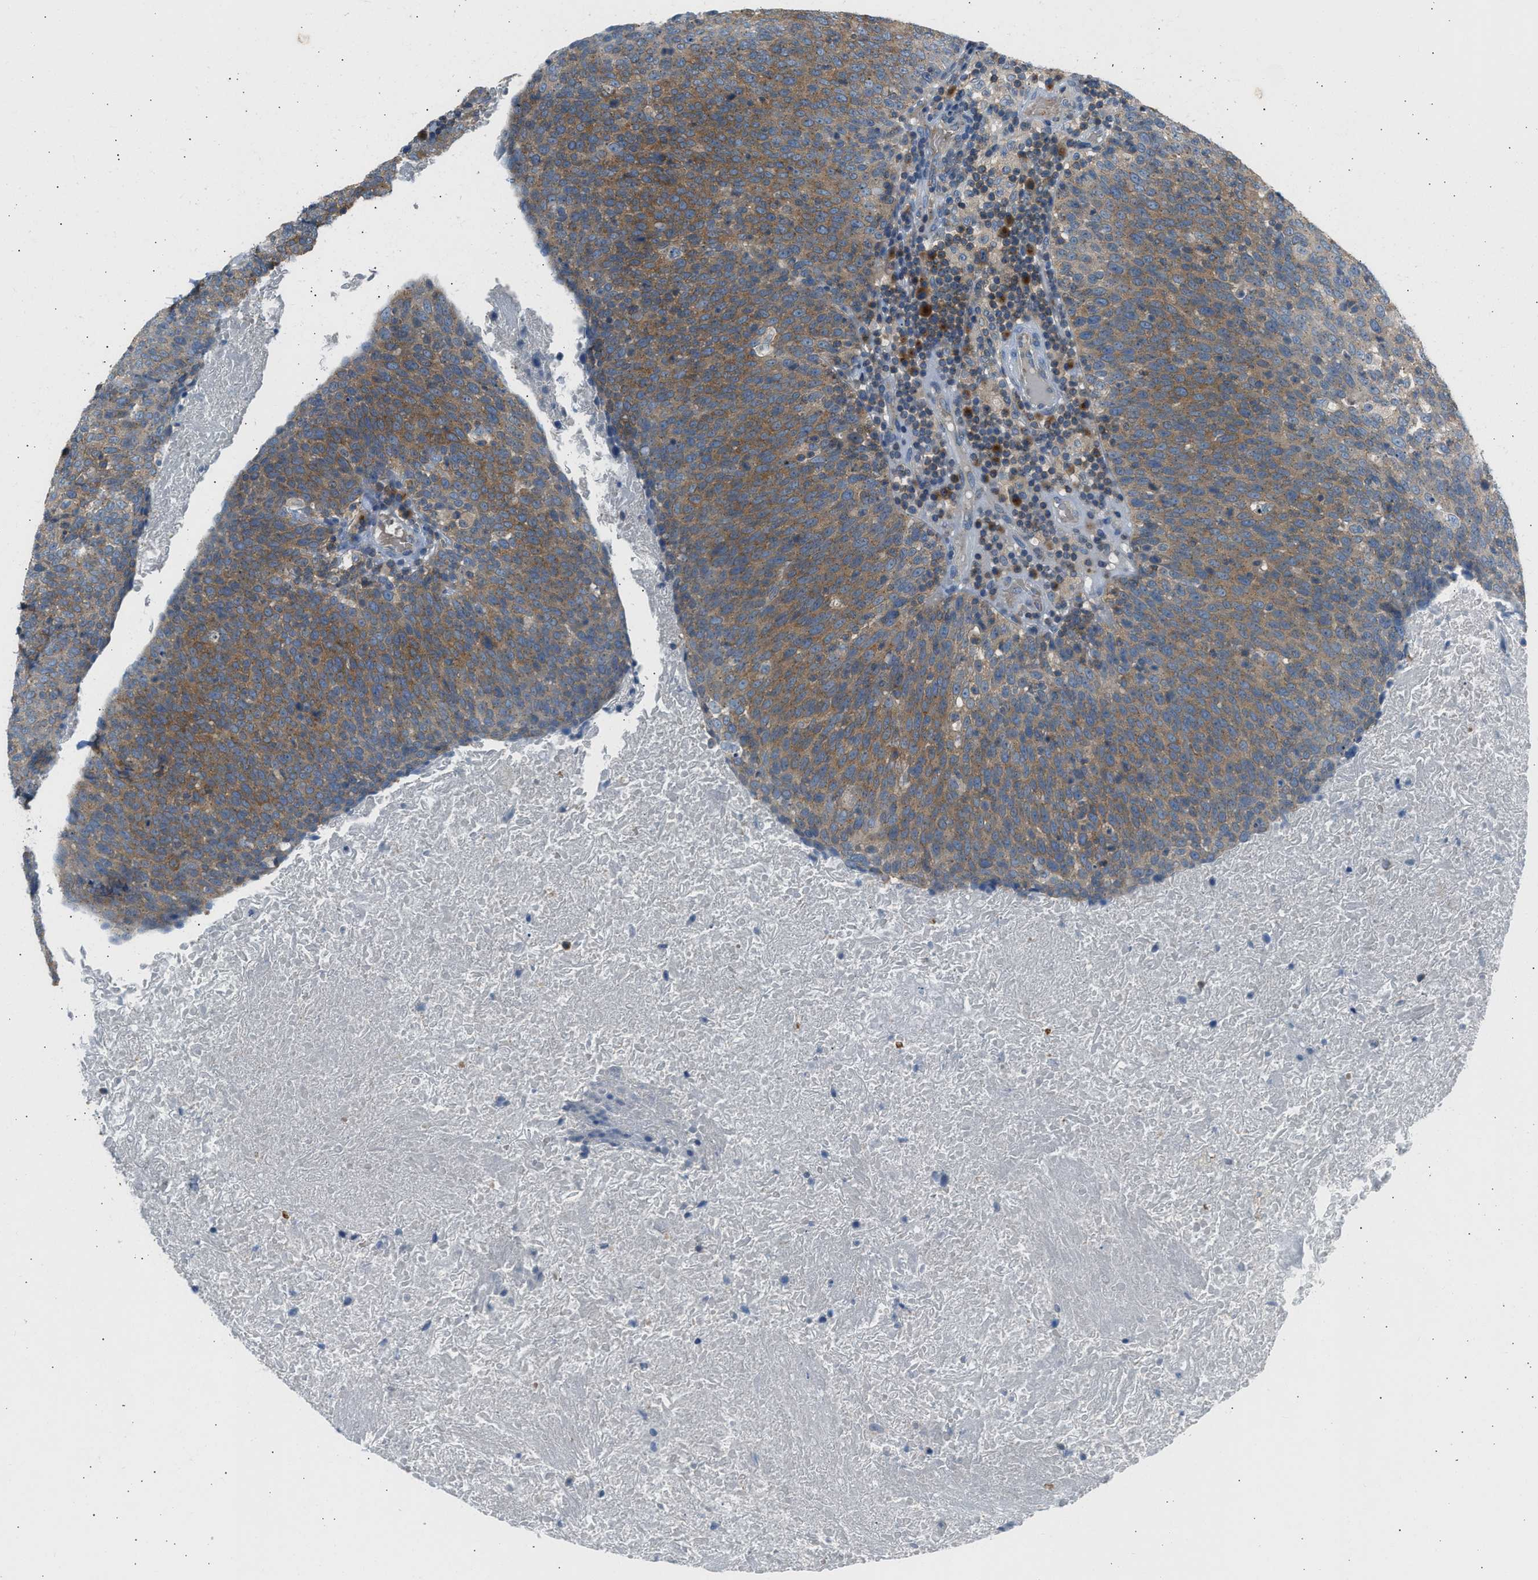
{"staining": {"intensity": "moderate", "quantity": ">75%", "location": "cytoplasmic/membranous"}, "tissue": "head and neck cancer", "cell_type": "Tumor cells", "image_type": "cancer", "snomed": [{"axis": "morphology", "description": "Squamous cell carcinoma, NOS"}, {"axis": "morphology", "description": "Squamous cell carcinoma, metastatic, NOS"}, {"axis": "topography", "description": "Lymph node"}, {"axis": "topography", "description": "Head-Neck"}], "caption": "The micrograph exhibits a brown stain indicating the presence of a protein in the cytoplasmic/membranous of tumor cells in head and neck metastatic squamous cell carcinoma.", "gene": "TRIM50", "patient": {"sex": "male", "age": 62}}